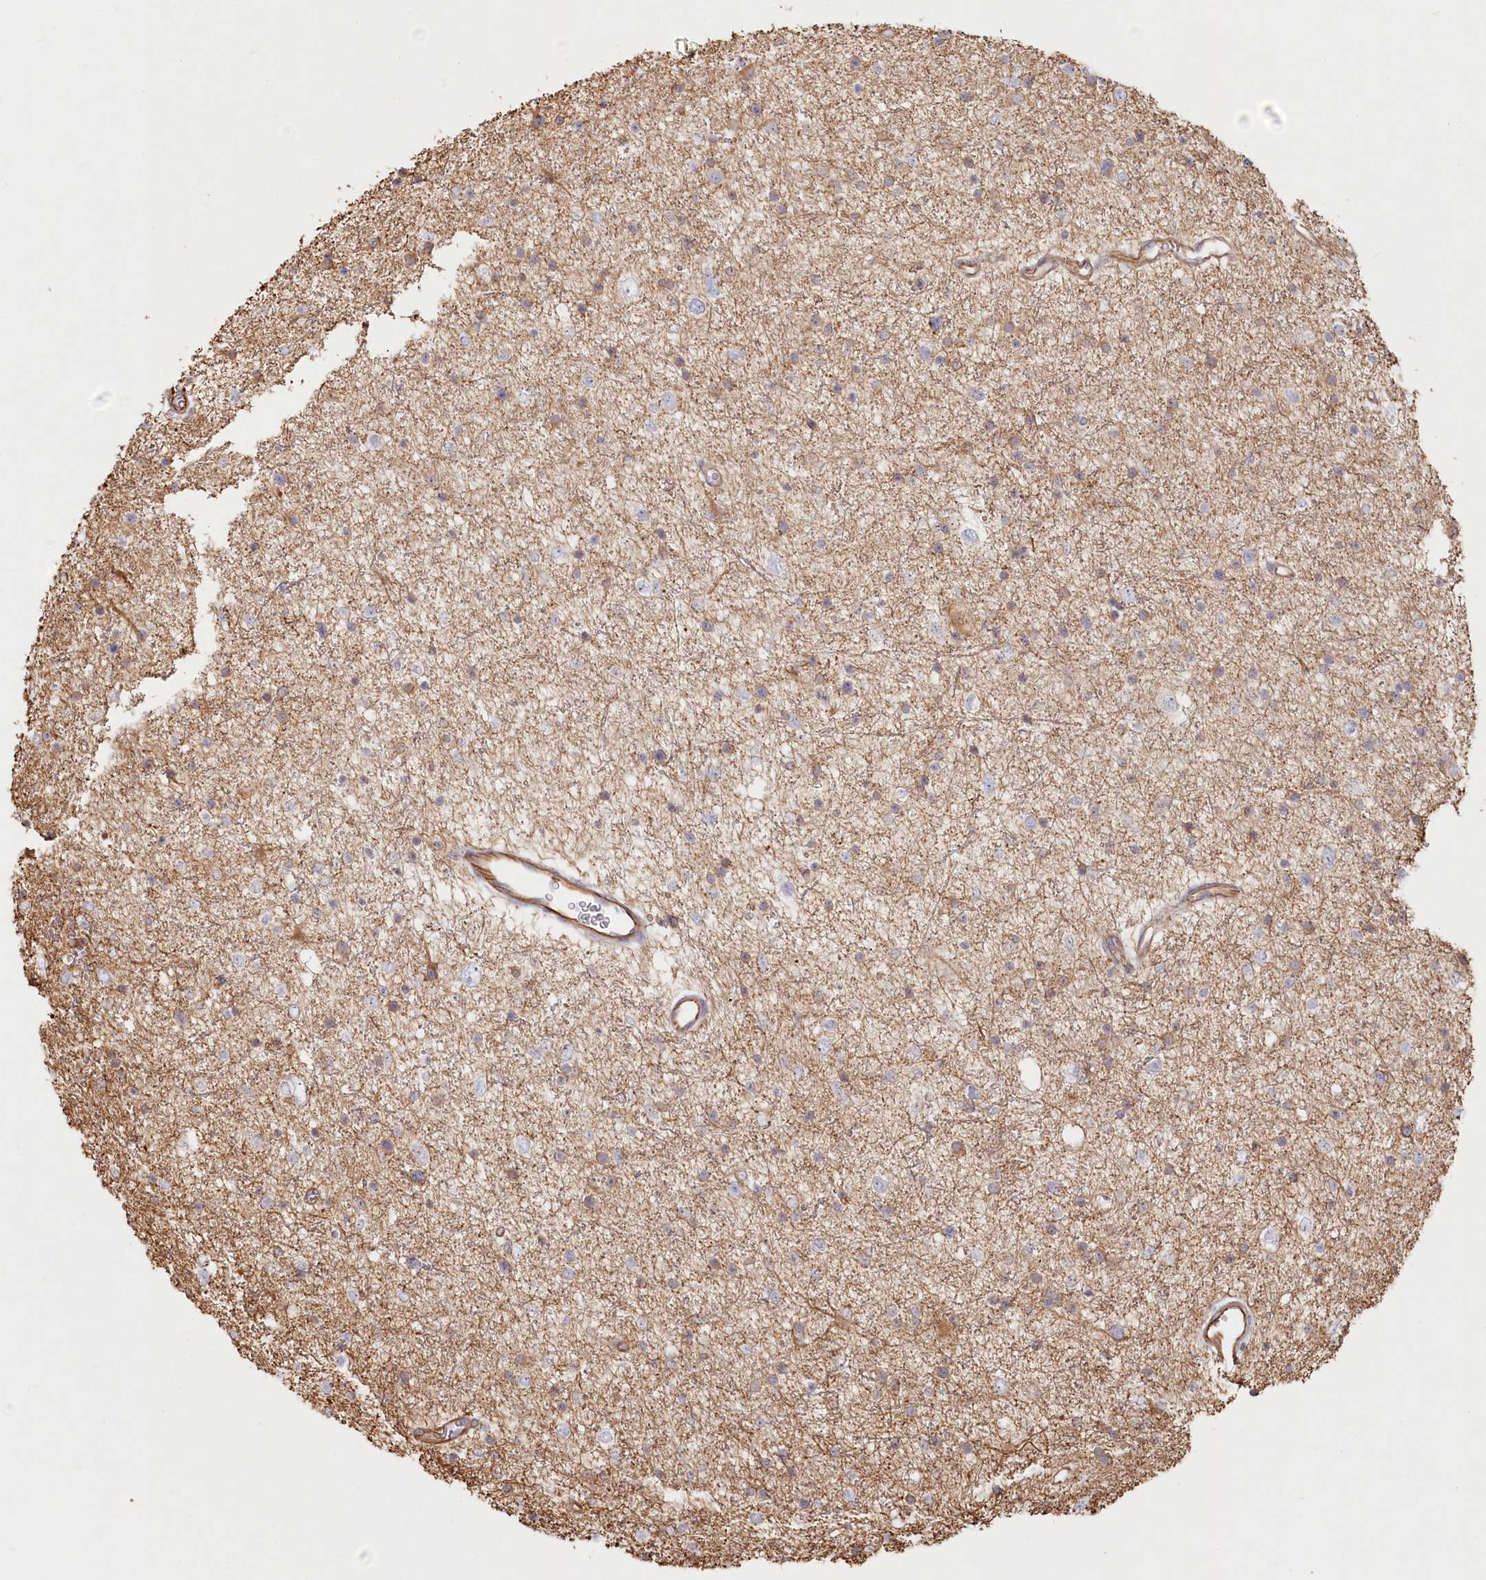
{"staining": {"intensity": "negative", "quantity": "none", "location": "none"}, "tissue": "glioma", "cell_type": "Tumor cells", "image_type": "cancer", "snomed": [{"axis": "morphology", "description": "Glioma, malignant, Low grade"}, {"axis": "topography", "description": "Brain"}], "caption": "Tumor cells show no significant positivity in glioma.", "gene": "TTC1", "patient": {"sex": "female", "age": 37}}